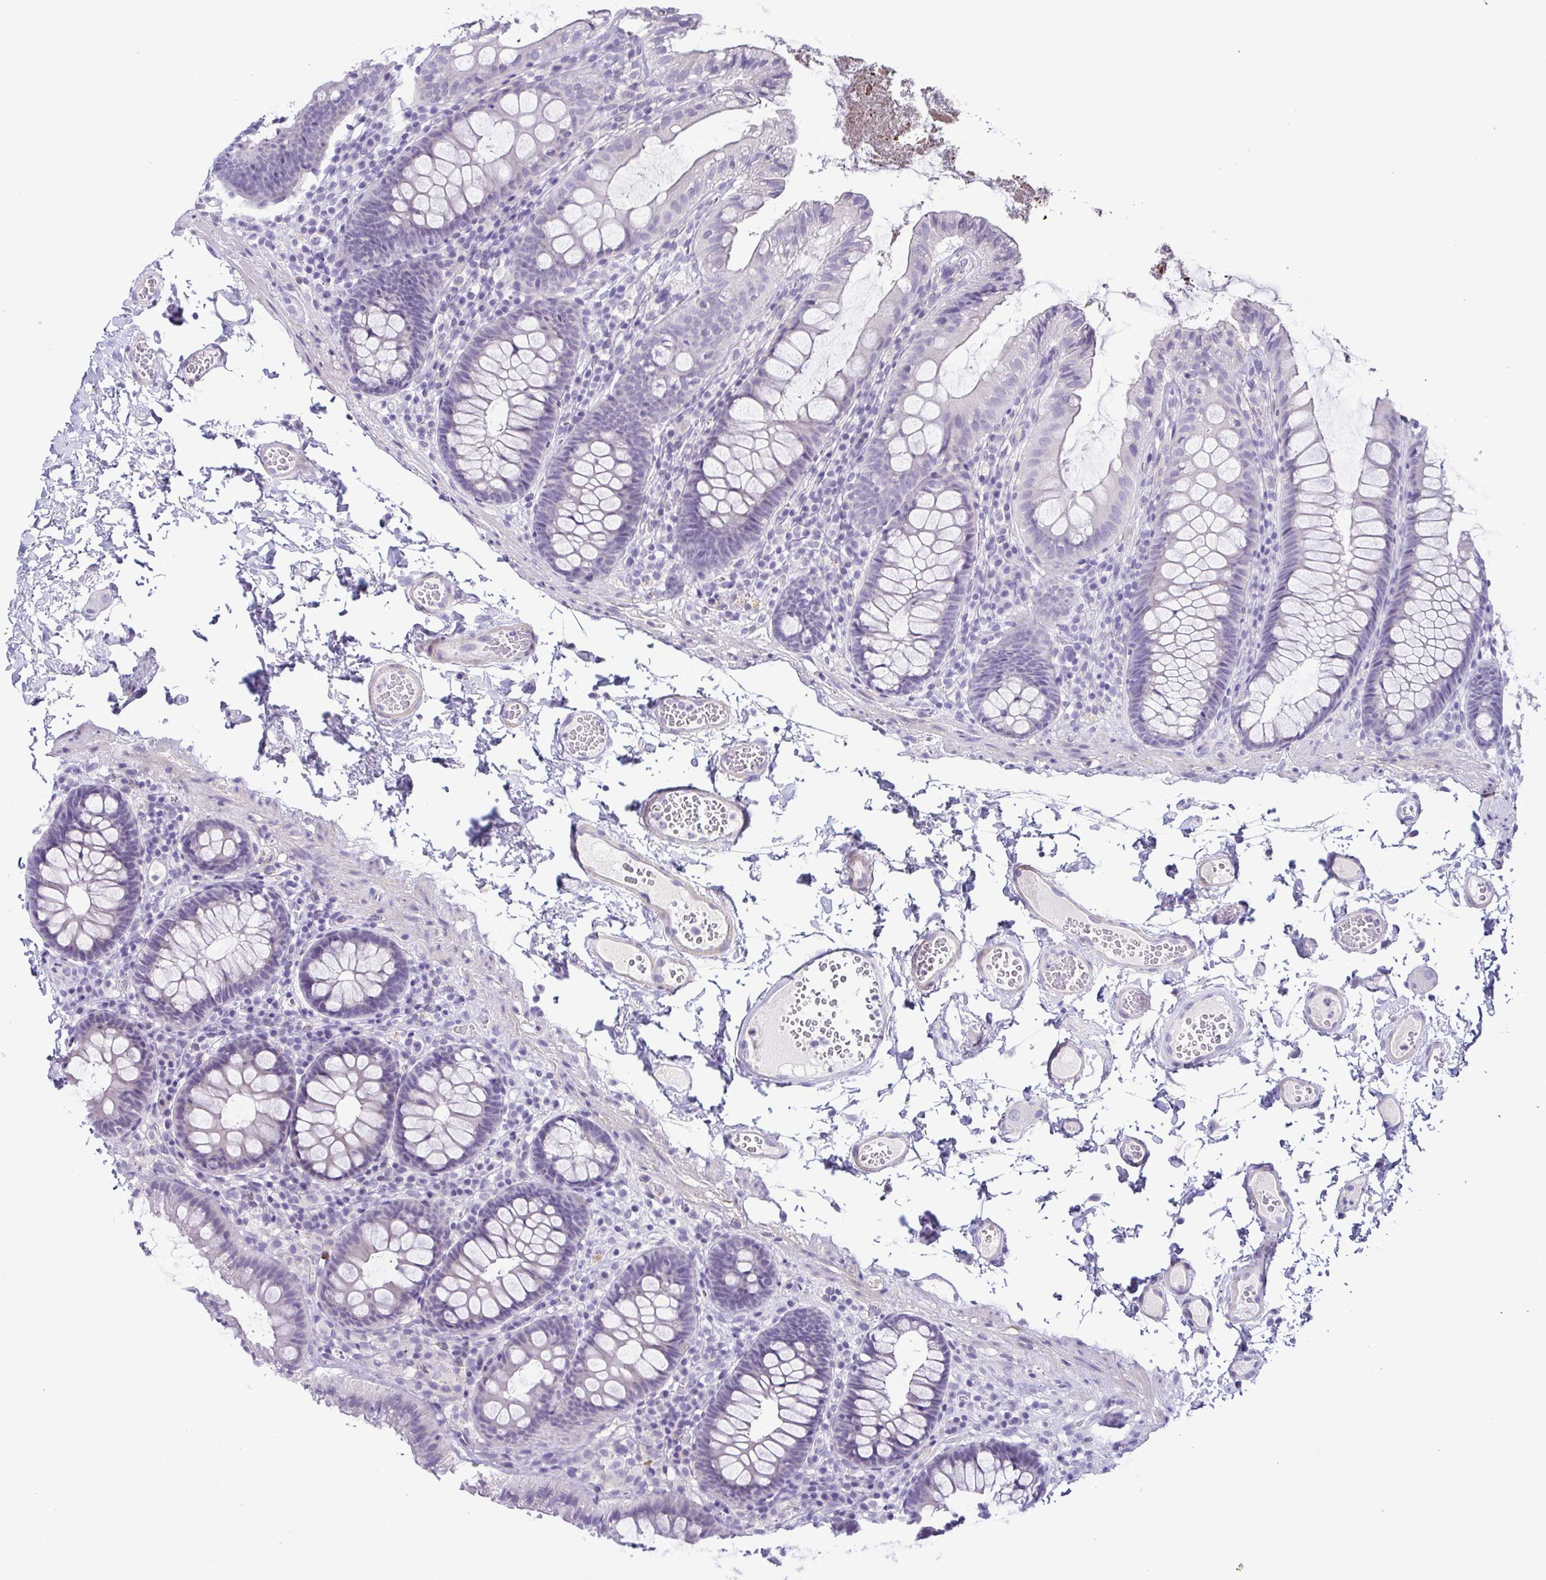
{"staining": {"intensity": "negative", "quantity": "none", "location": "none"}, "tissue": "colon", "cell_type": "Endothelial cells", "image_type": "normal", "snomed": [{"axis": "morphology", "description": "Normal tissue, NOS"}, {"axis": "topography", "description": "Colon"}, {"axis": "topography", "description": "Peripheral nerve tissue"}], "caption": "Photomicrograph shows no significant protein positivity in endothelial cells of benign colon. Brightfield microscopy of IHC stained with DAB (brown) and hematoxylin (blue), captured at high magnification.", "gene": "TERT", "patient": {"sex": "male", "age": 84}}